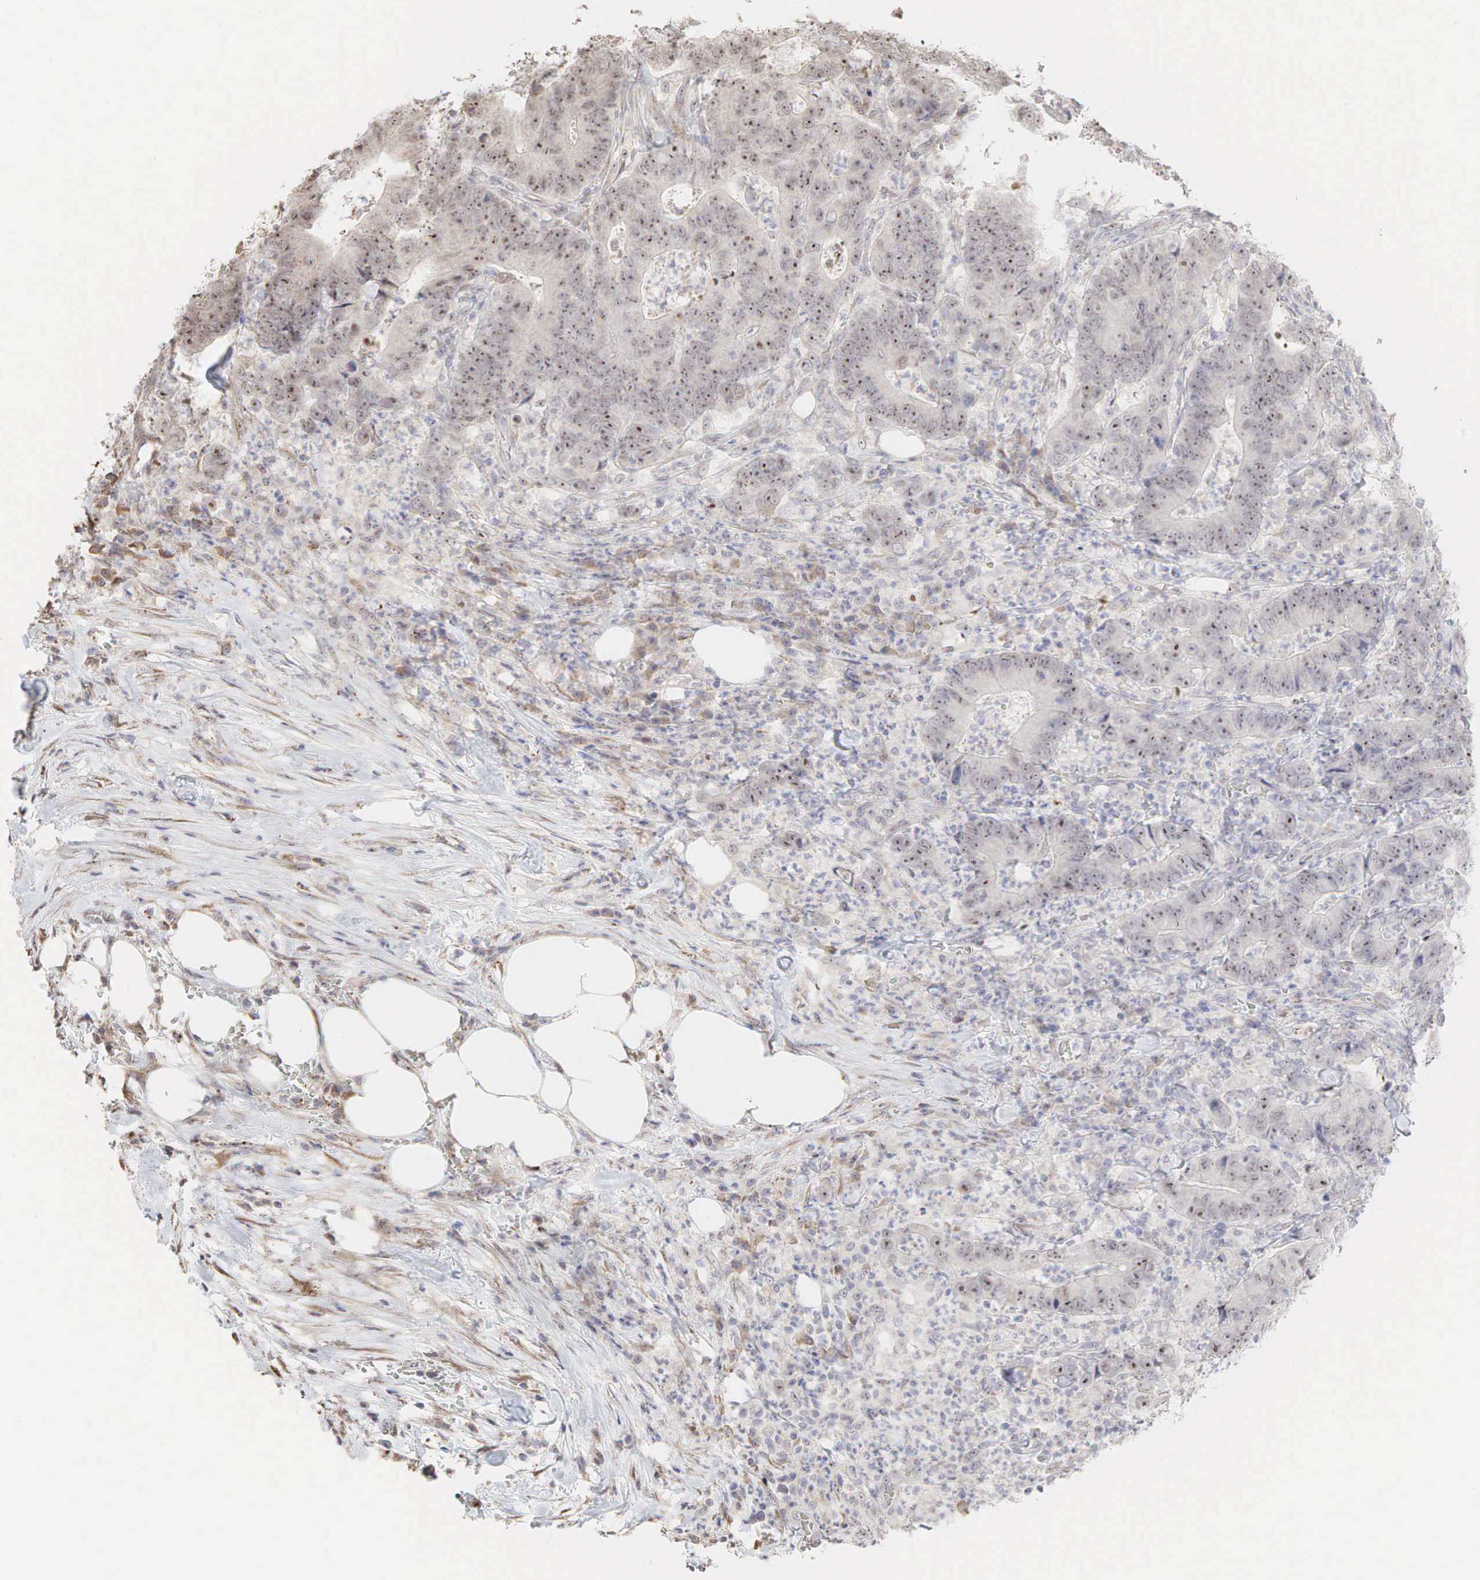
{"staining": {"intensity": "strong", "quantity": "25%-75%", "location": "cytoplasmic/membranous,nuclear"}, "tissue": "colorectal cancer", "cell_type": "Tumor cells", "image_type": "cancer", "snomed": [{"axis": "morphology", "description": "Adenocarcinoma, NOS"}, {"axis": "topography", "description": "Colon"}], "caption": "Adenocarcinoma (colorectal) stained with immunohistochemistry (IHC) displays strong cytoplasmic/membranous and nuclear expression in approximately 25%-75% of tumor cells. (DAB (3,3'-diaminobenzidine) IHC with brightfield microscopy, high magnification).", "gene": "DKC1", "patient": {"sex": "female", "age": 76}}